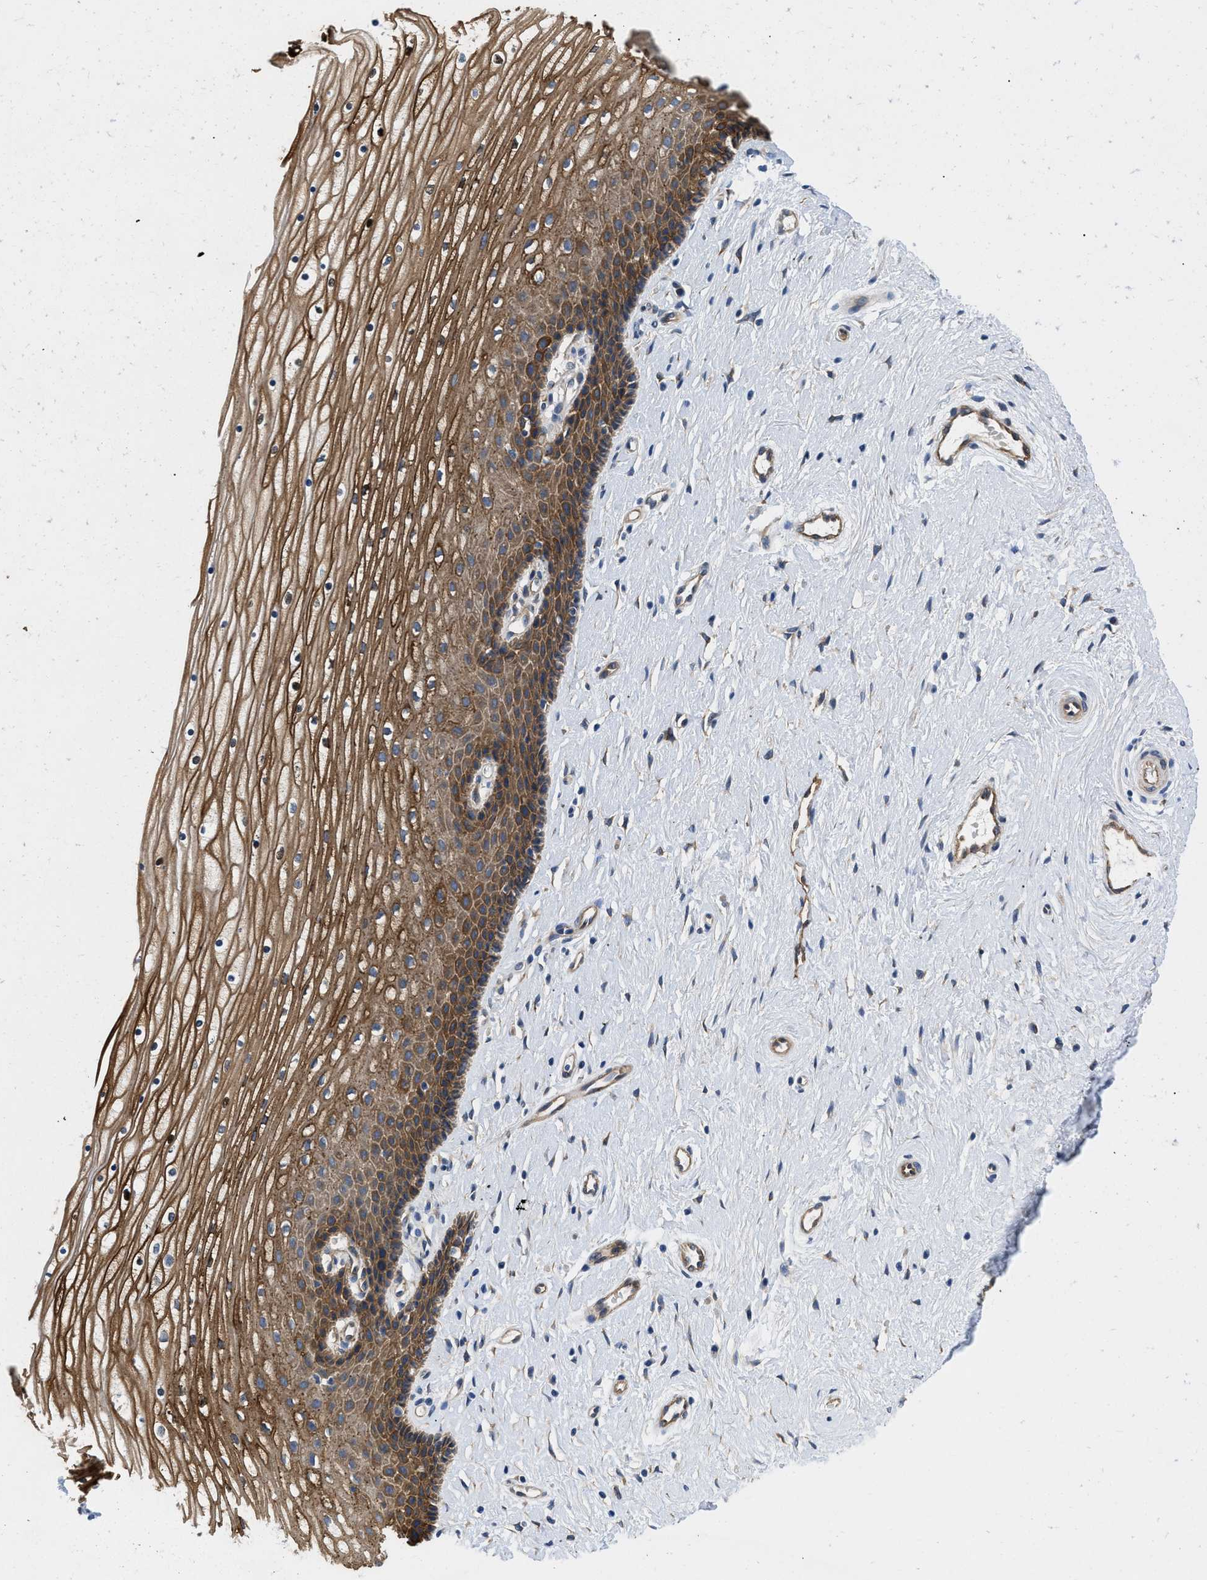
{"staining": {"intensity": "strong", "quantity": ">75%", "location": "cytoplasmic/membranous"}, "tissue": "cervix", "cell_type": "Squamous epithelial cells", "image_type": "normal", "snomed": [{"axis": "morphology", "description": "Normal tissue, NOS"}, {"axis": "topography", "description": "Cervix"}], "caption": "The photomicrograph displays staining of unremarkable cervix, revealing strong cytoplasmic/membranous protein positivity (brown color) within squamous epithelial cells.", "gene": "RAPH1", "patient": {"sex": "female", "age": 39}}